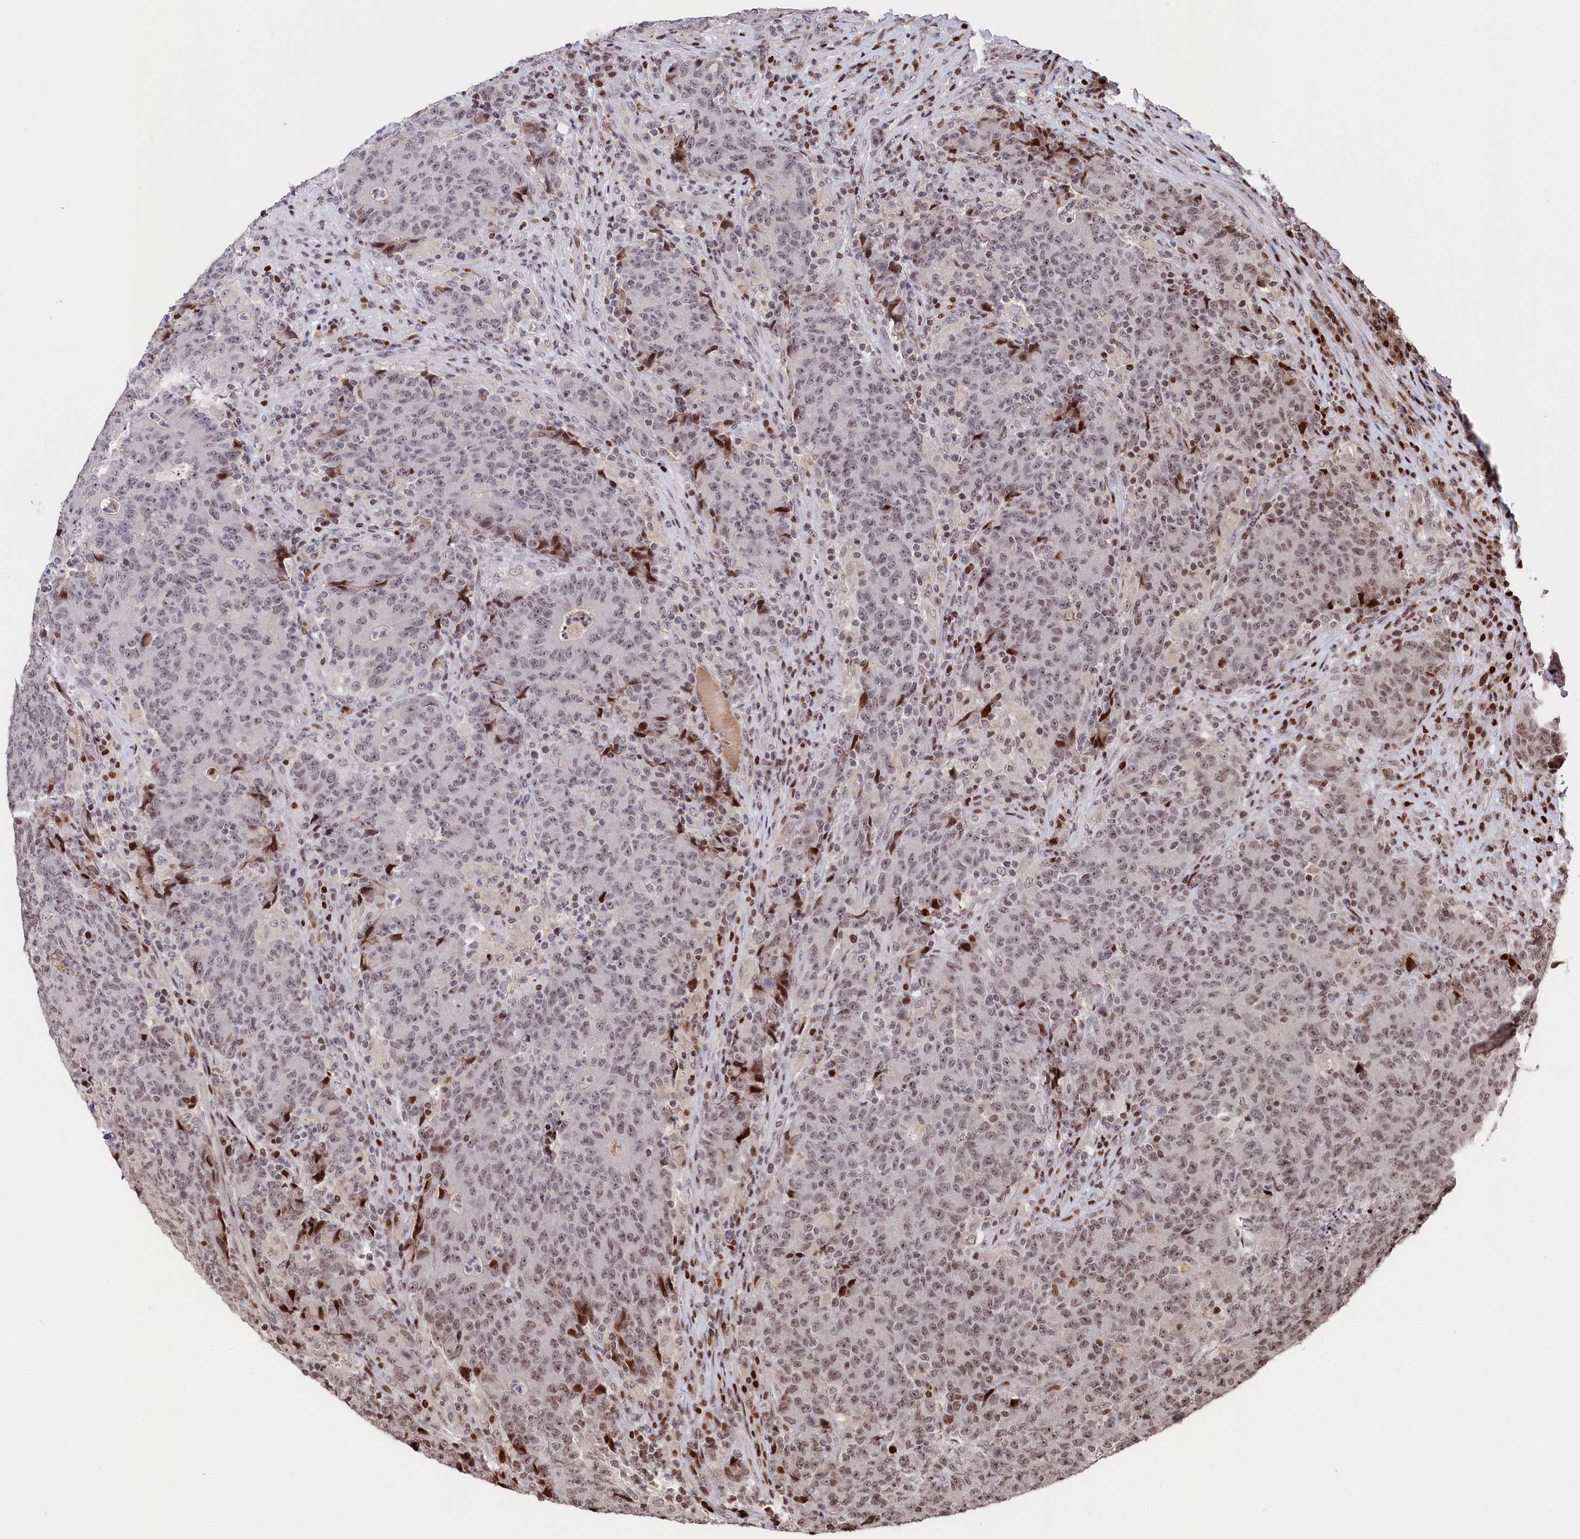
{"staining": {"intensity": "weak", "quantity": "<25%", "location": "nuclear"}, "tissue": "colorectal cancer", "cell_type": "Tumor cells", "image_type": "cancer", "snomed": [{"axis": "morphology", "description": "Adenocarcinoma, NOS"}, {"axis": "topography", "description": "Colon"}], "caption": "High power microscopy histopathology image of an IHC photomicrograph of colorectal cancer (adenocarcinoma), revealing no significant staining in tumor cells.", "gene": "MCF2L2", "patient": {"sex": "female", "age": 75}}